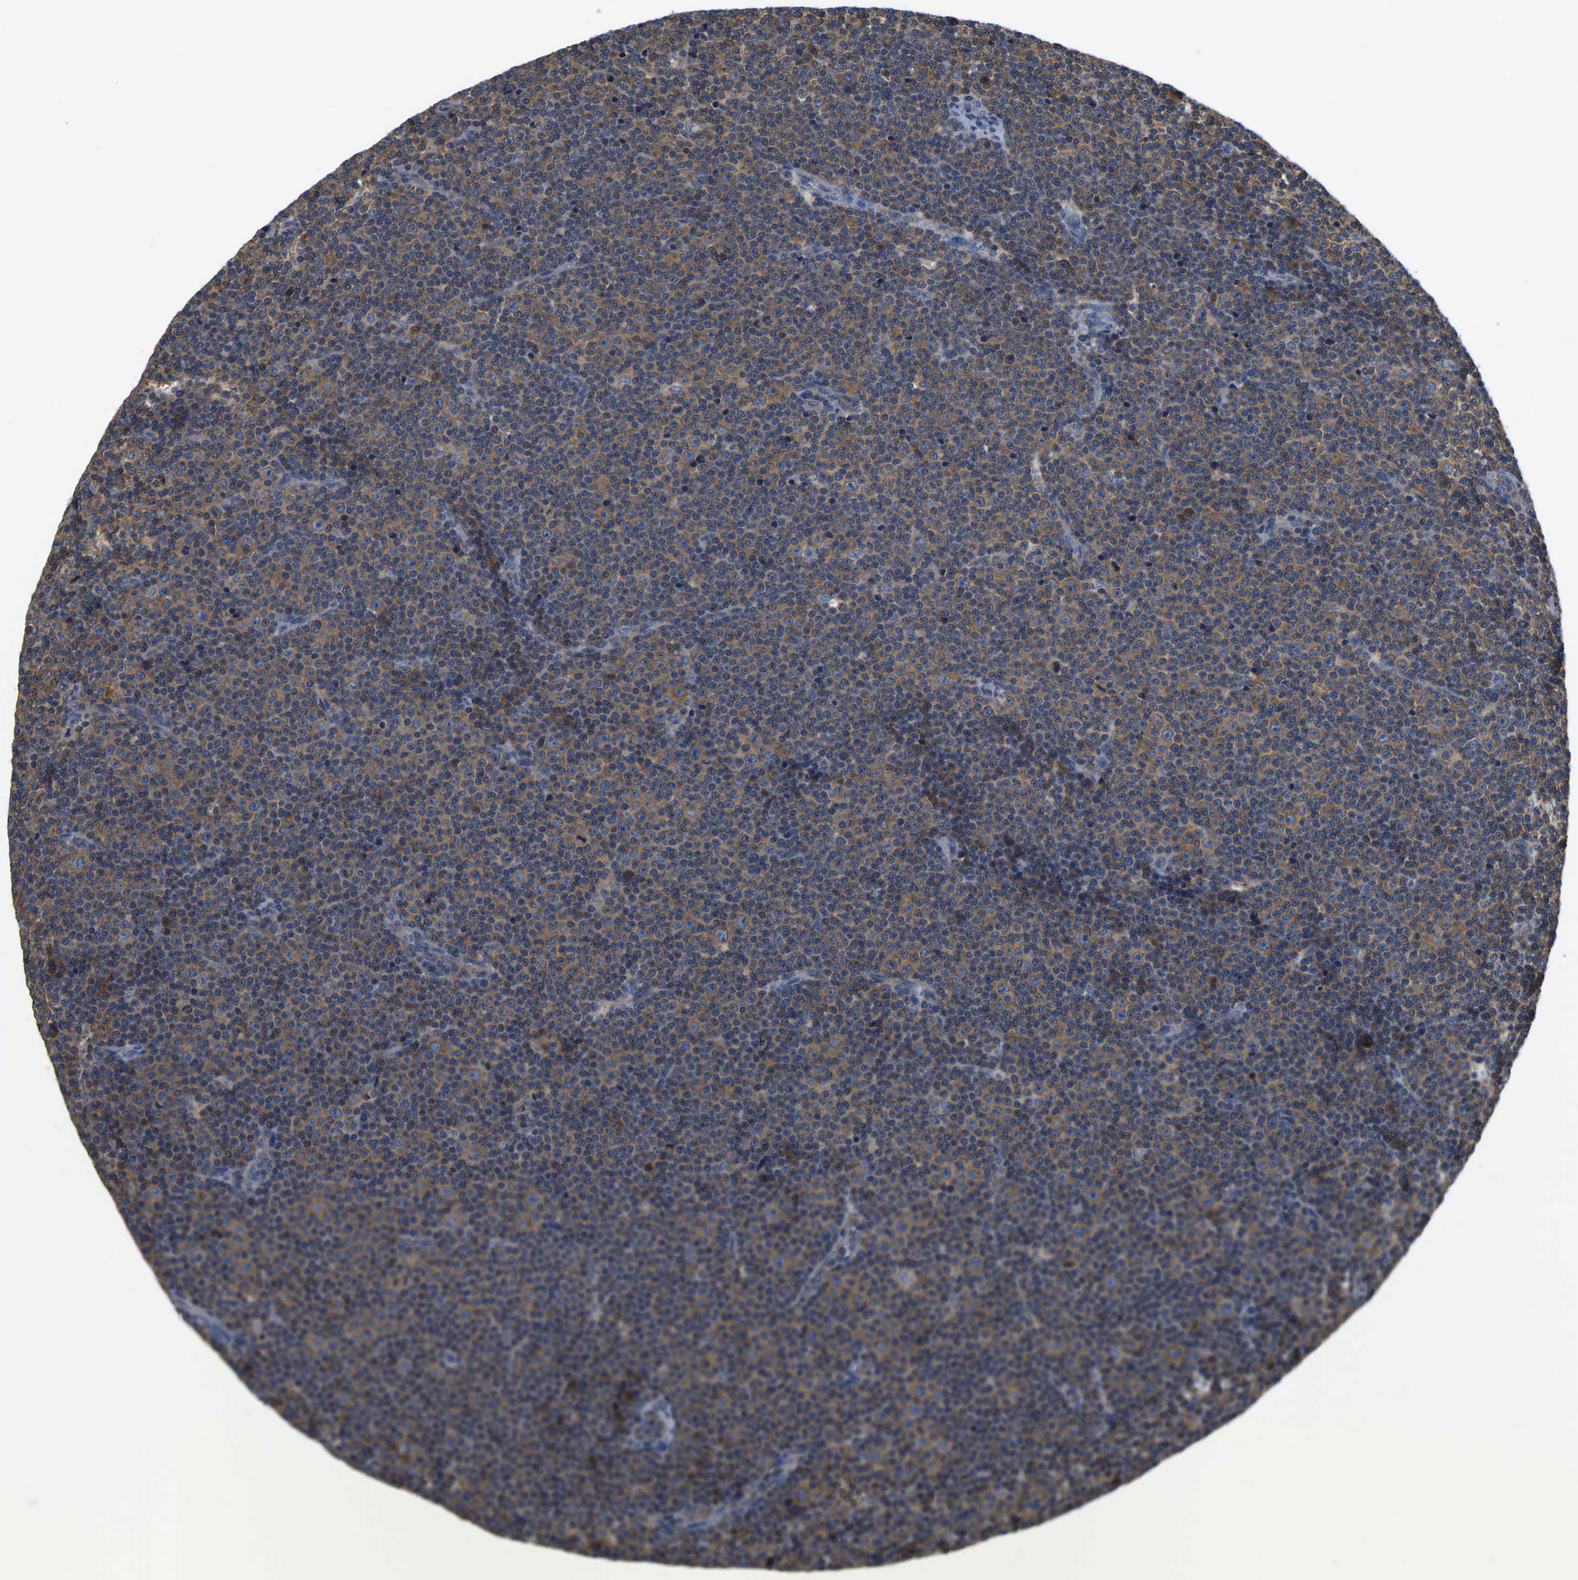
{"staining": {"intensity": "moderate", "quantity": ">75%", "location": "cytoplasmic/membranous"}, "tissue": "lymphoma", "cell_type": "Tumor cells", "image_type": "cancer", "snomed": [{"axis": "morphology", "description": "Malignant lymphoma, non-Hodgkin's type, Low grade"}, {"axis": "topography", "description": "Lymph node"}], "caption": "Human low-grade malignant lymphoma, non-Hodgkin's type stained for a protein (brown) displays moderate cytoplasmic/membranous positive positivity in approximately >75% of tumor cells.", "gene": "GARS1", "patient": {"sex": "female", "age": 67}}